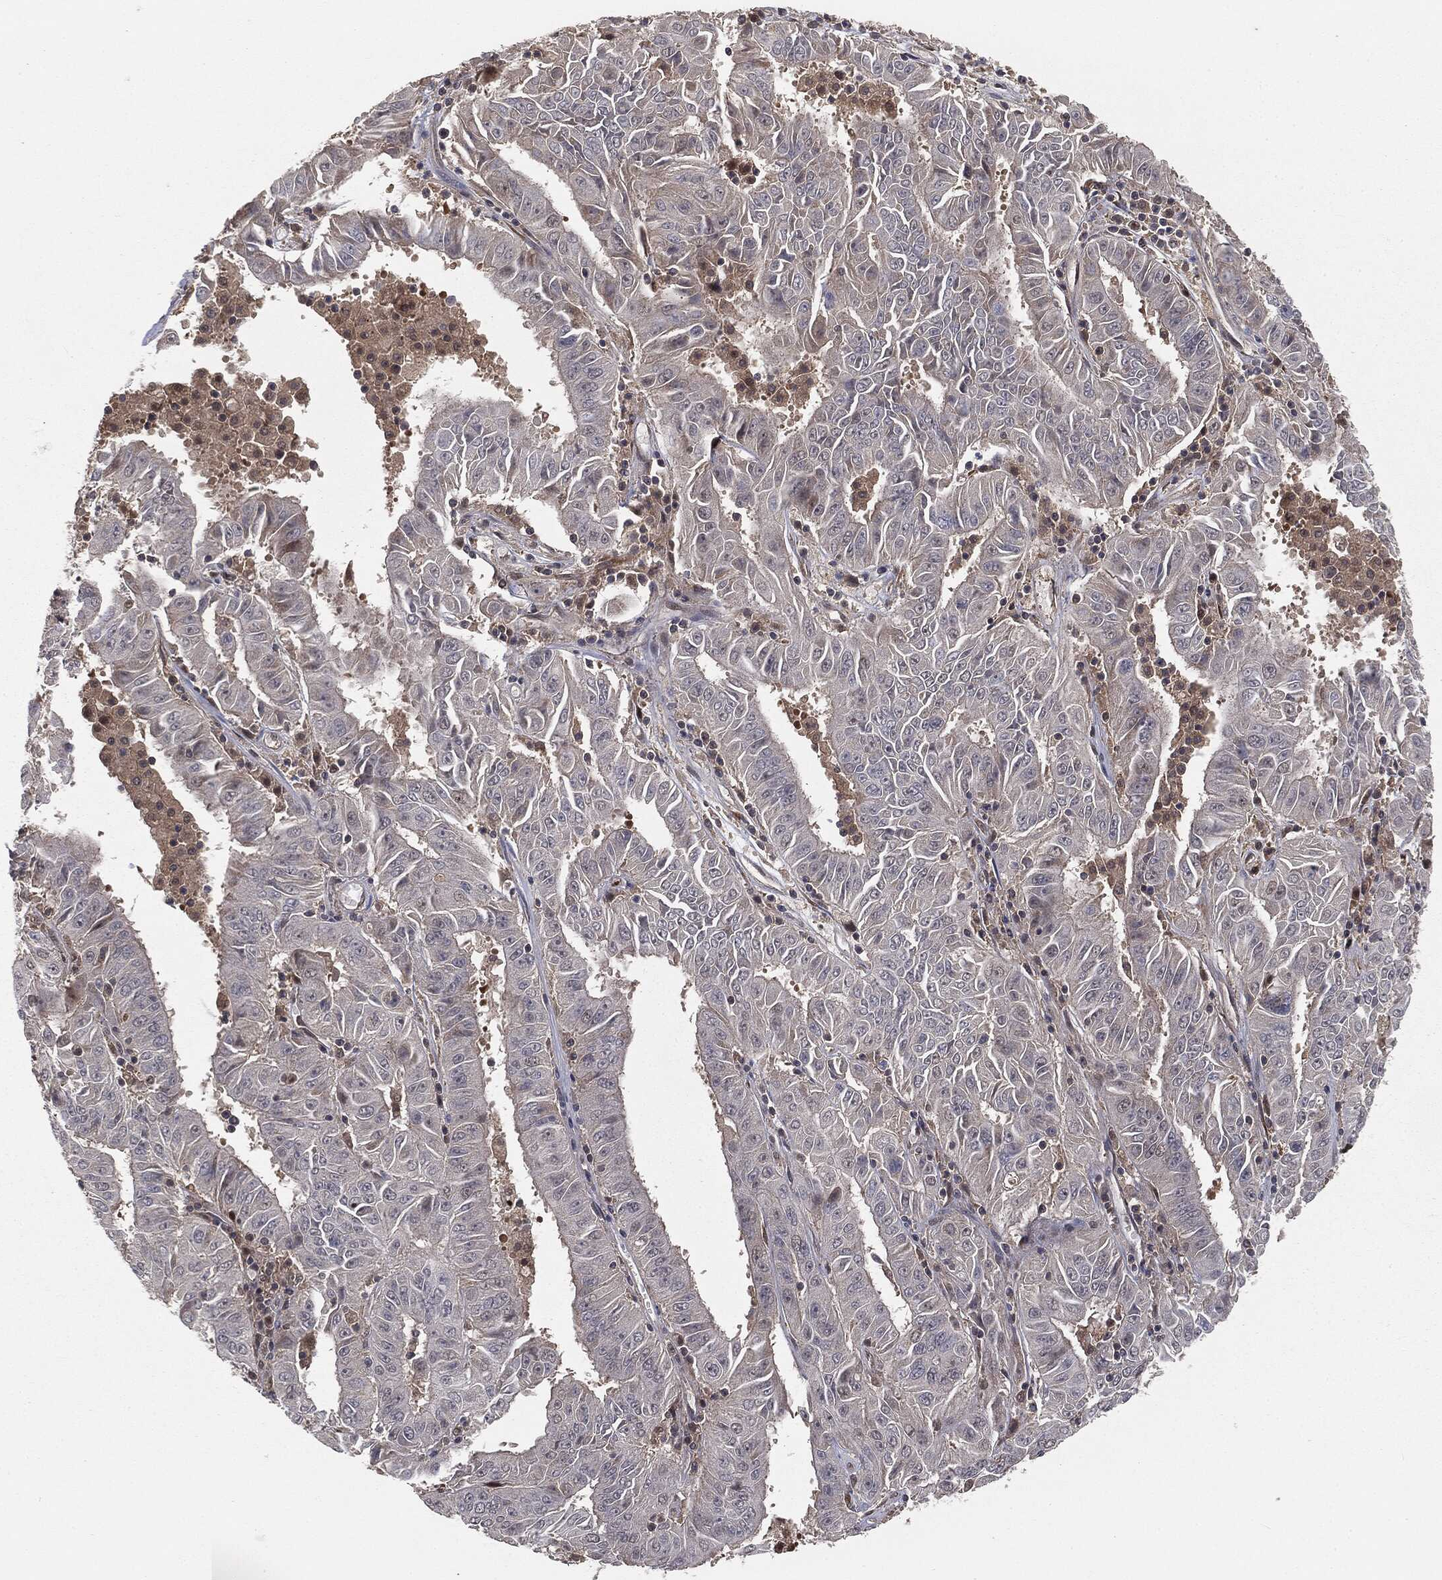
{"staining": {"intensity": "negative", "quantity": "none", "location": "none"}, "tissue": "pancreatic cancer", "cell_type": "Tumor cells", "image_type": "cancer", "snomed": [{"axis": "morphology", "description": "Adenocarcinoma, NOS"}, {"axis": "topography", "description": "Pancreas"}], "caption": "This is an immunohistochemistry photomicrograph of pancreatic cancer (adenocarcinoma). There is no expression in tumor cells.", "gene": "FBXO7", "patient": {"sex": "male", "age": 63}}